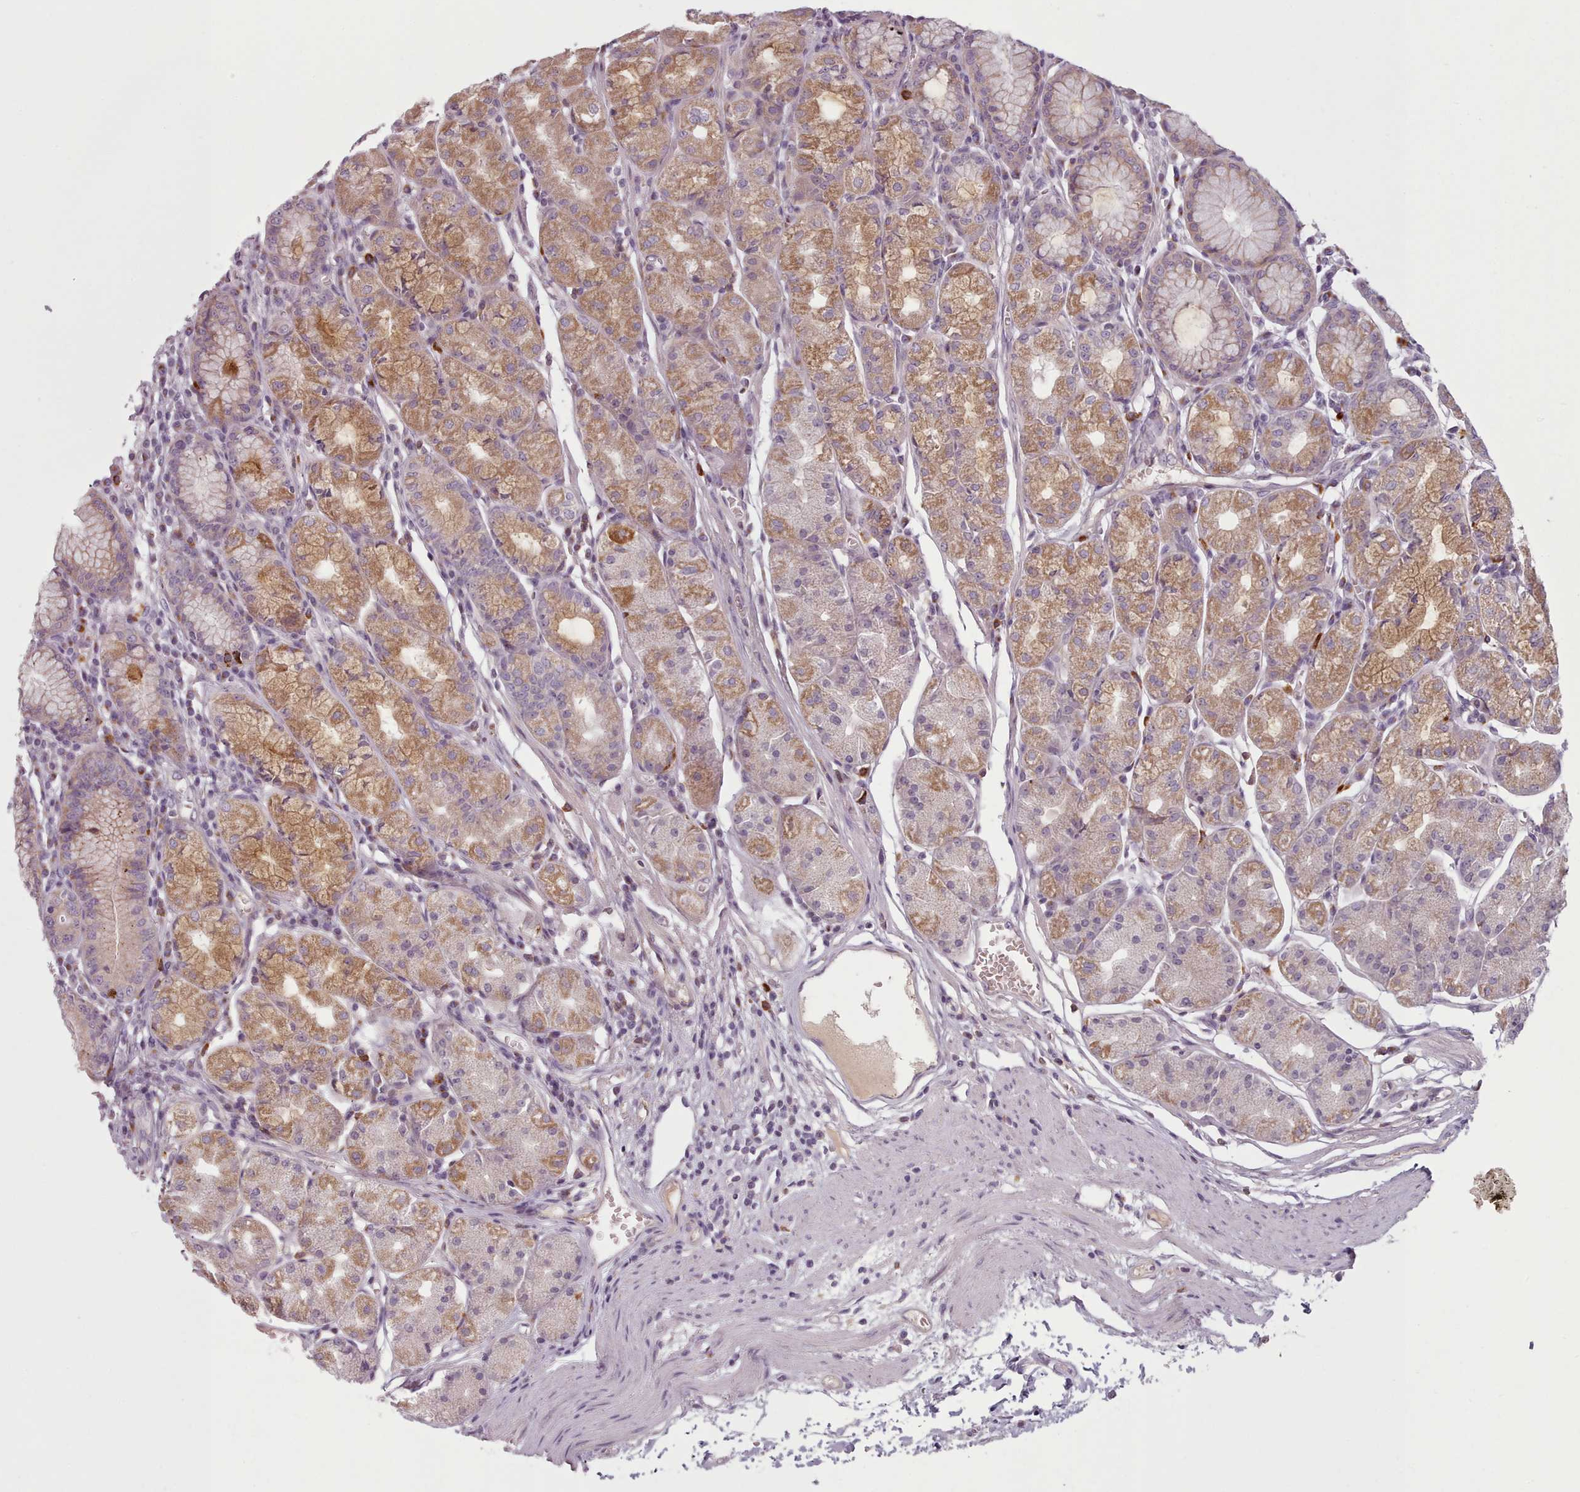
{"staining": {"intensity": "moderate", "quantity": "25%-75%", "location": "cytoplasmic/membranous"}, "tissue": "stomach", "cell_type": "Glandular cells", "image_type": "normal", "snomed": [{"axis": "morphology", "description": "Normal tissue, NOS"}, {"axis": "topography", "description": "Stomach"}], "caption": "Glandular cells demonstrate medium levels of moderate cytoplasmic/membranous expression in approximately 25%-75% of cells in benign stomach. Nuclei are stained in blue.", "gene": "LAPTM5", "patient": {"sex": "male", "age": 55}}